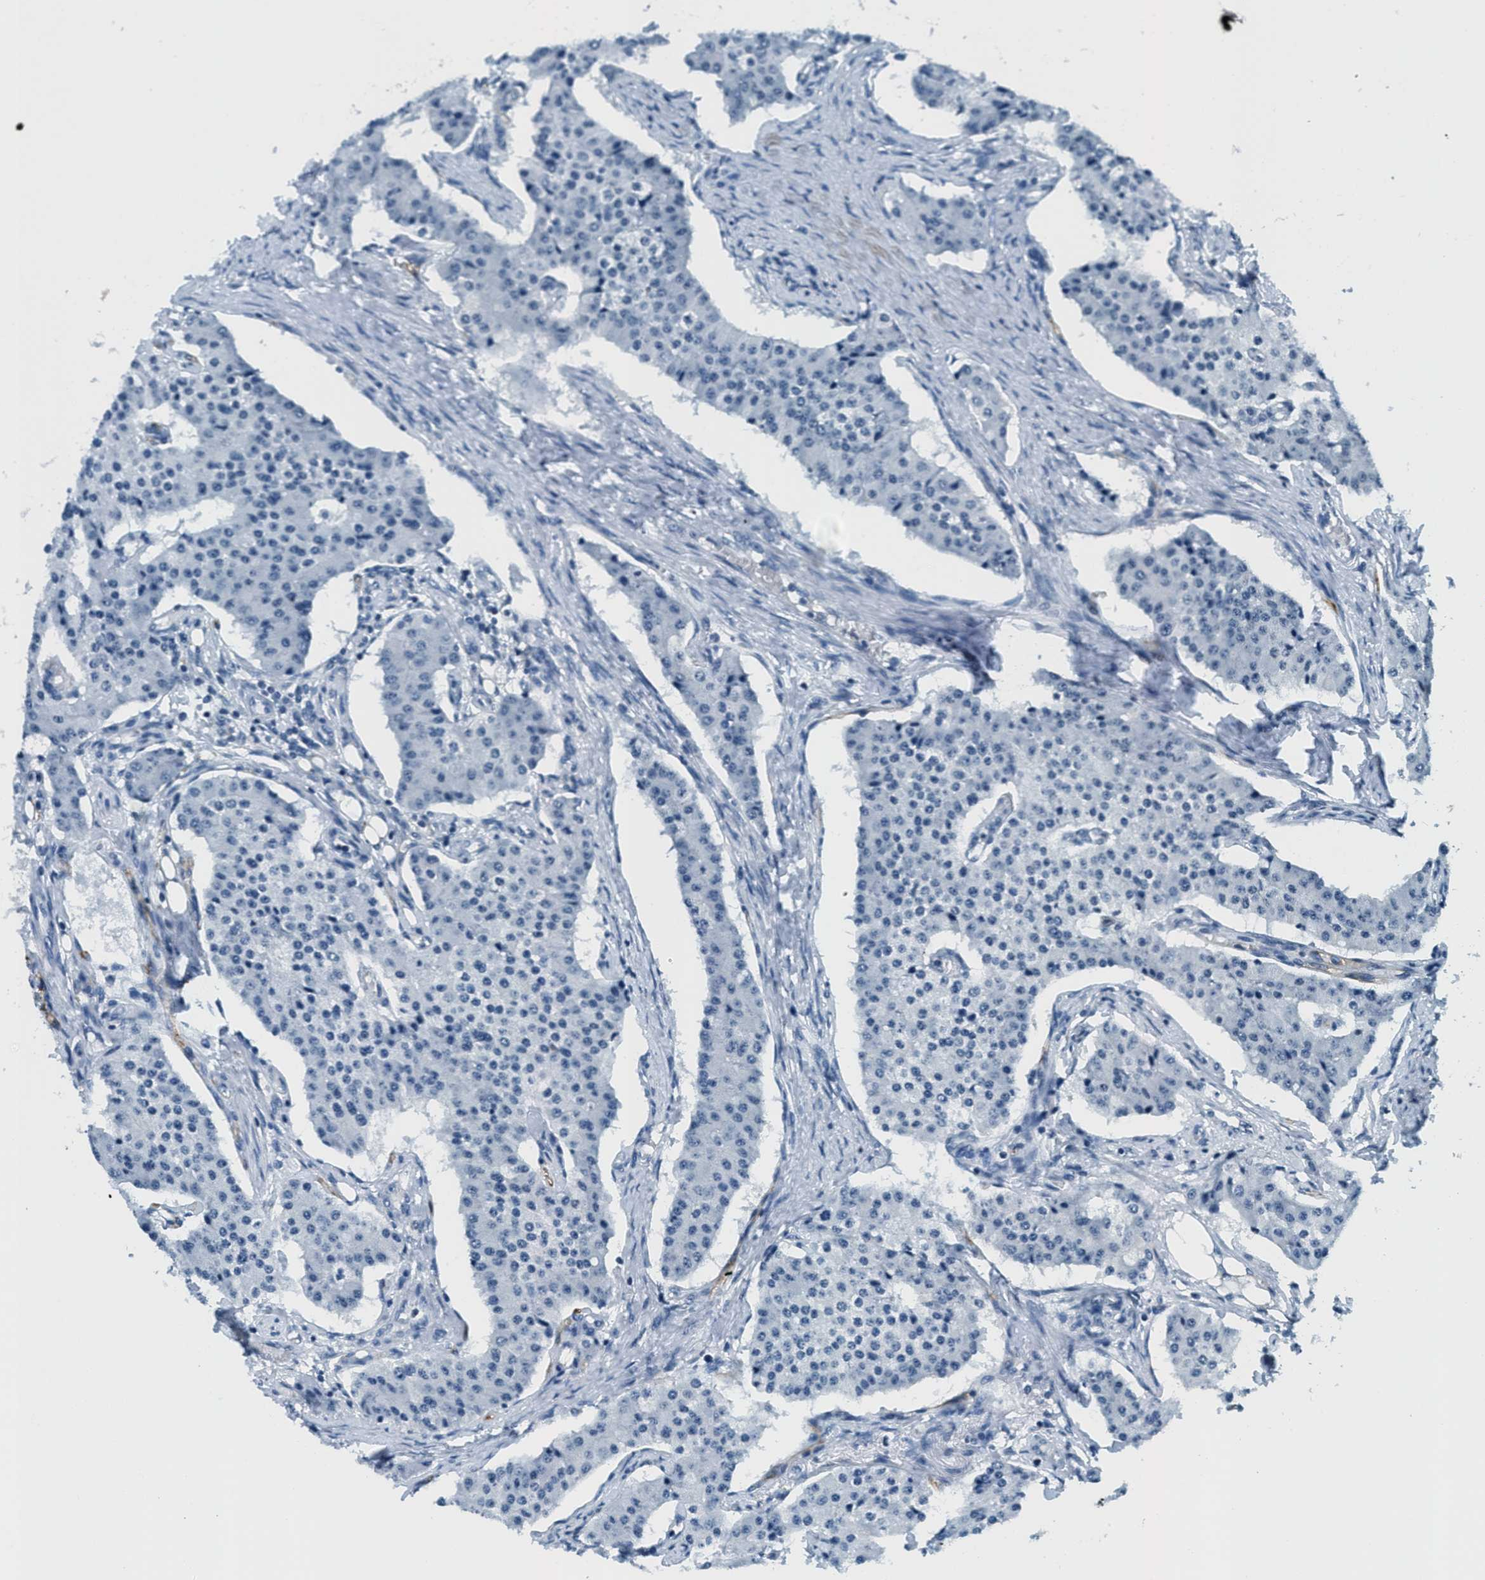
{"staining": {"intensity": "negative", "quantity": "none", "location": "none"}, "tissue": "carcinoid", "cell_type": "Tumor cells", "image_type": "cancer", "snomed": [{"axis": "morphology", "description": "Carcinoid, malignant, NOS"}, {"axis": "topography", "description": "Colon"}], "caption": "Malignant carcinoid was stained to show a protein in brown. There is no significant expression in tumor cells.", "gene": "CA4", "patient": {"sex": "female", "age": 52}}